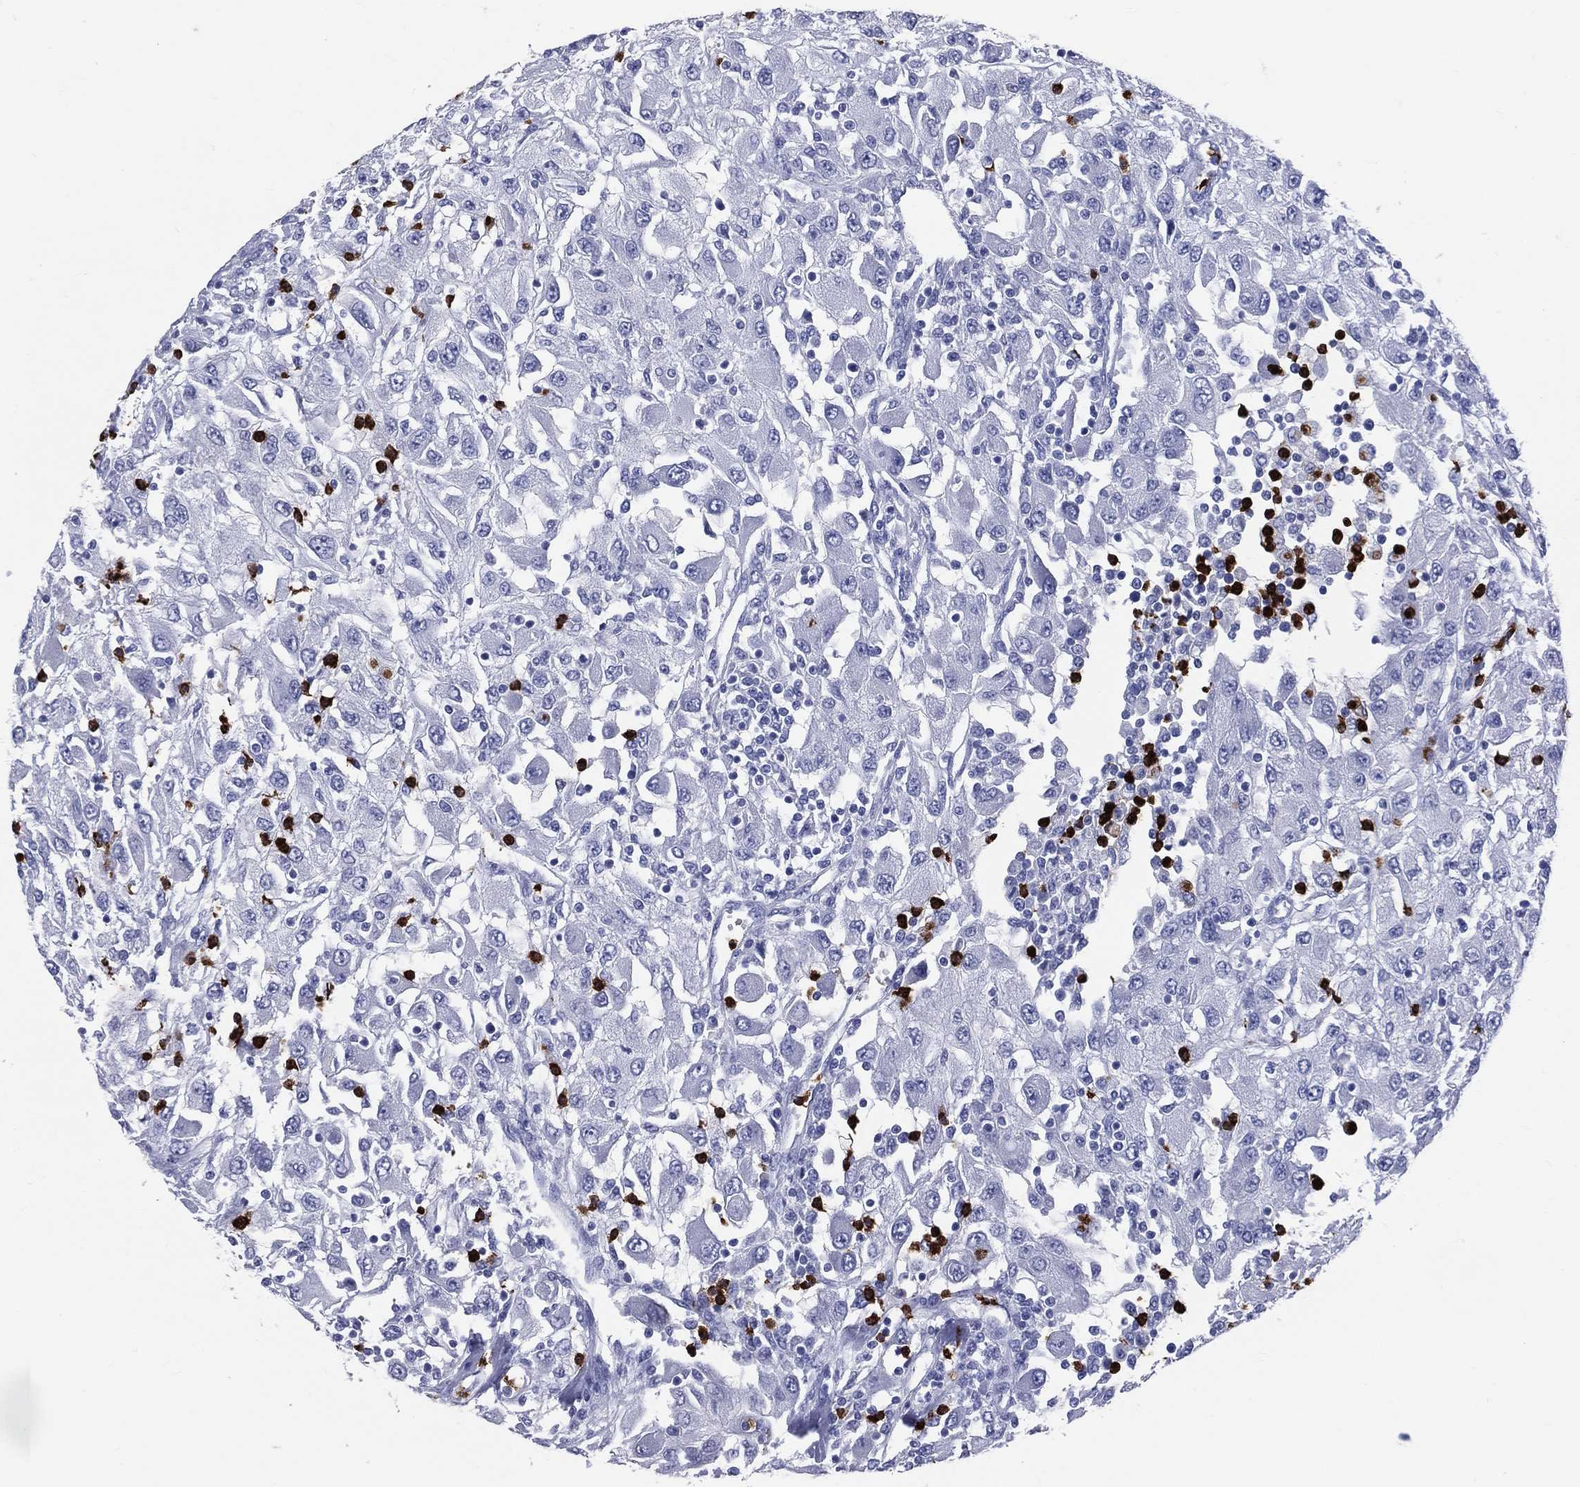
{"staining": {"intensity": "negative", "quantity": "none", "location": "none"}, "tissue": "renal cancer", "cell_type": "Tumor cells", "image_type": "cancer", "snomed": [{"axis": "morphology", "description": "Adenocarcinoma, NOS"}, {"axis": "topography", "description": "Kidney"}], "caption": "The photomicrograph demonstrates no staining of tumor cells in renal cancer (adenocarcinoma).", "gene": "PGLYRP1", "patient": {"sex": "female", "age": 67}}